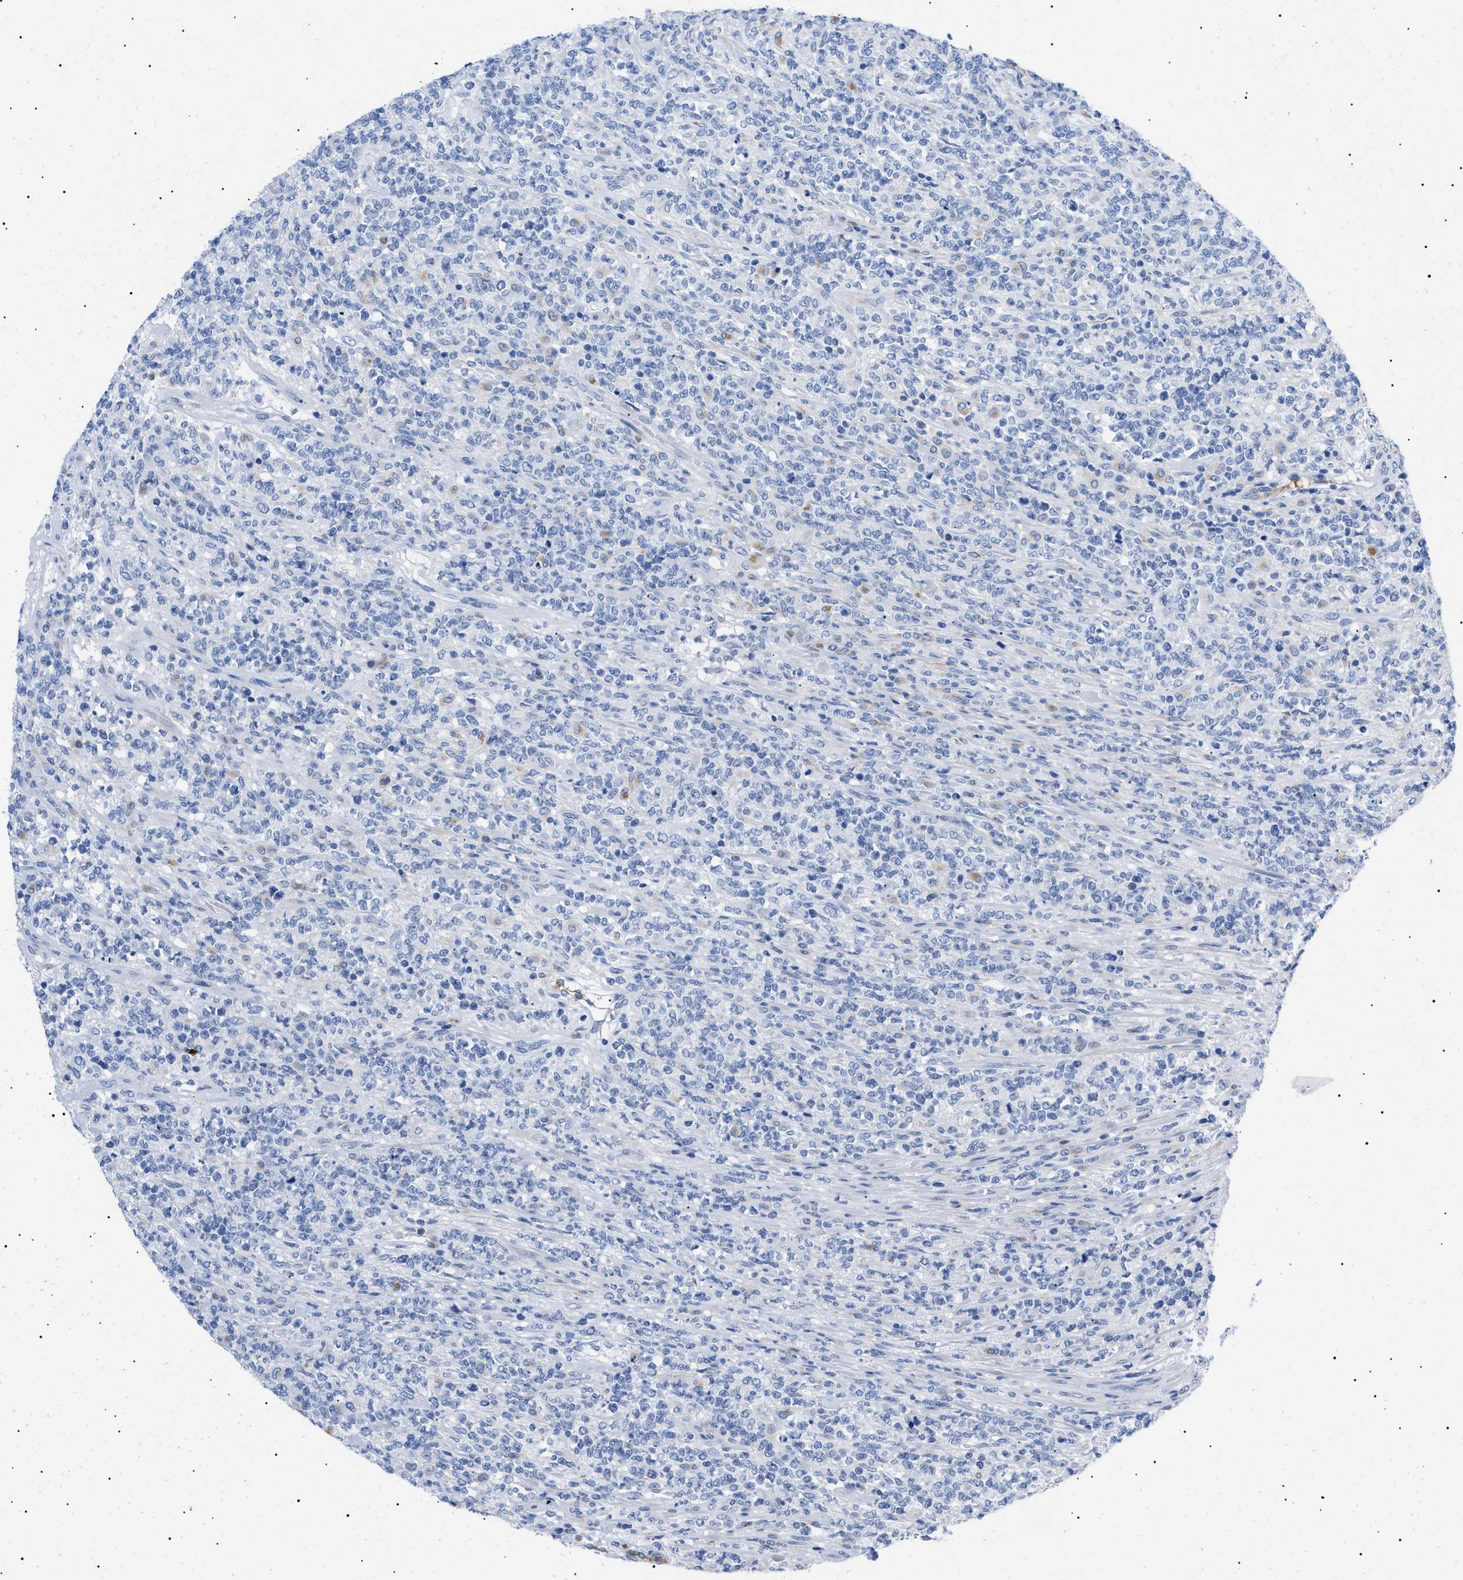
{"staining": {"intensity": "negative", "quantity": "none", "location": "none"}, "tissue": "lymphoma", "cell_type": "Tumor cells", "image_type": "cancer", "snomed": [{"axis": "morphology", "description": "Malignant lymphoma, non-Hodgkin's type, High grade"}, {"axis": "topography", "description": "Soft tissue"}], "caption": "This is an immunohistochemistry histopathology image of human high-grade malignant lymphoma, non-Hodgkin's type. There is no staining in tumor cells.", "gene": "ACKR1", "patient": {"sex": "male", "age": 18}}